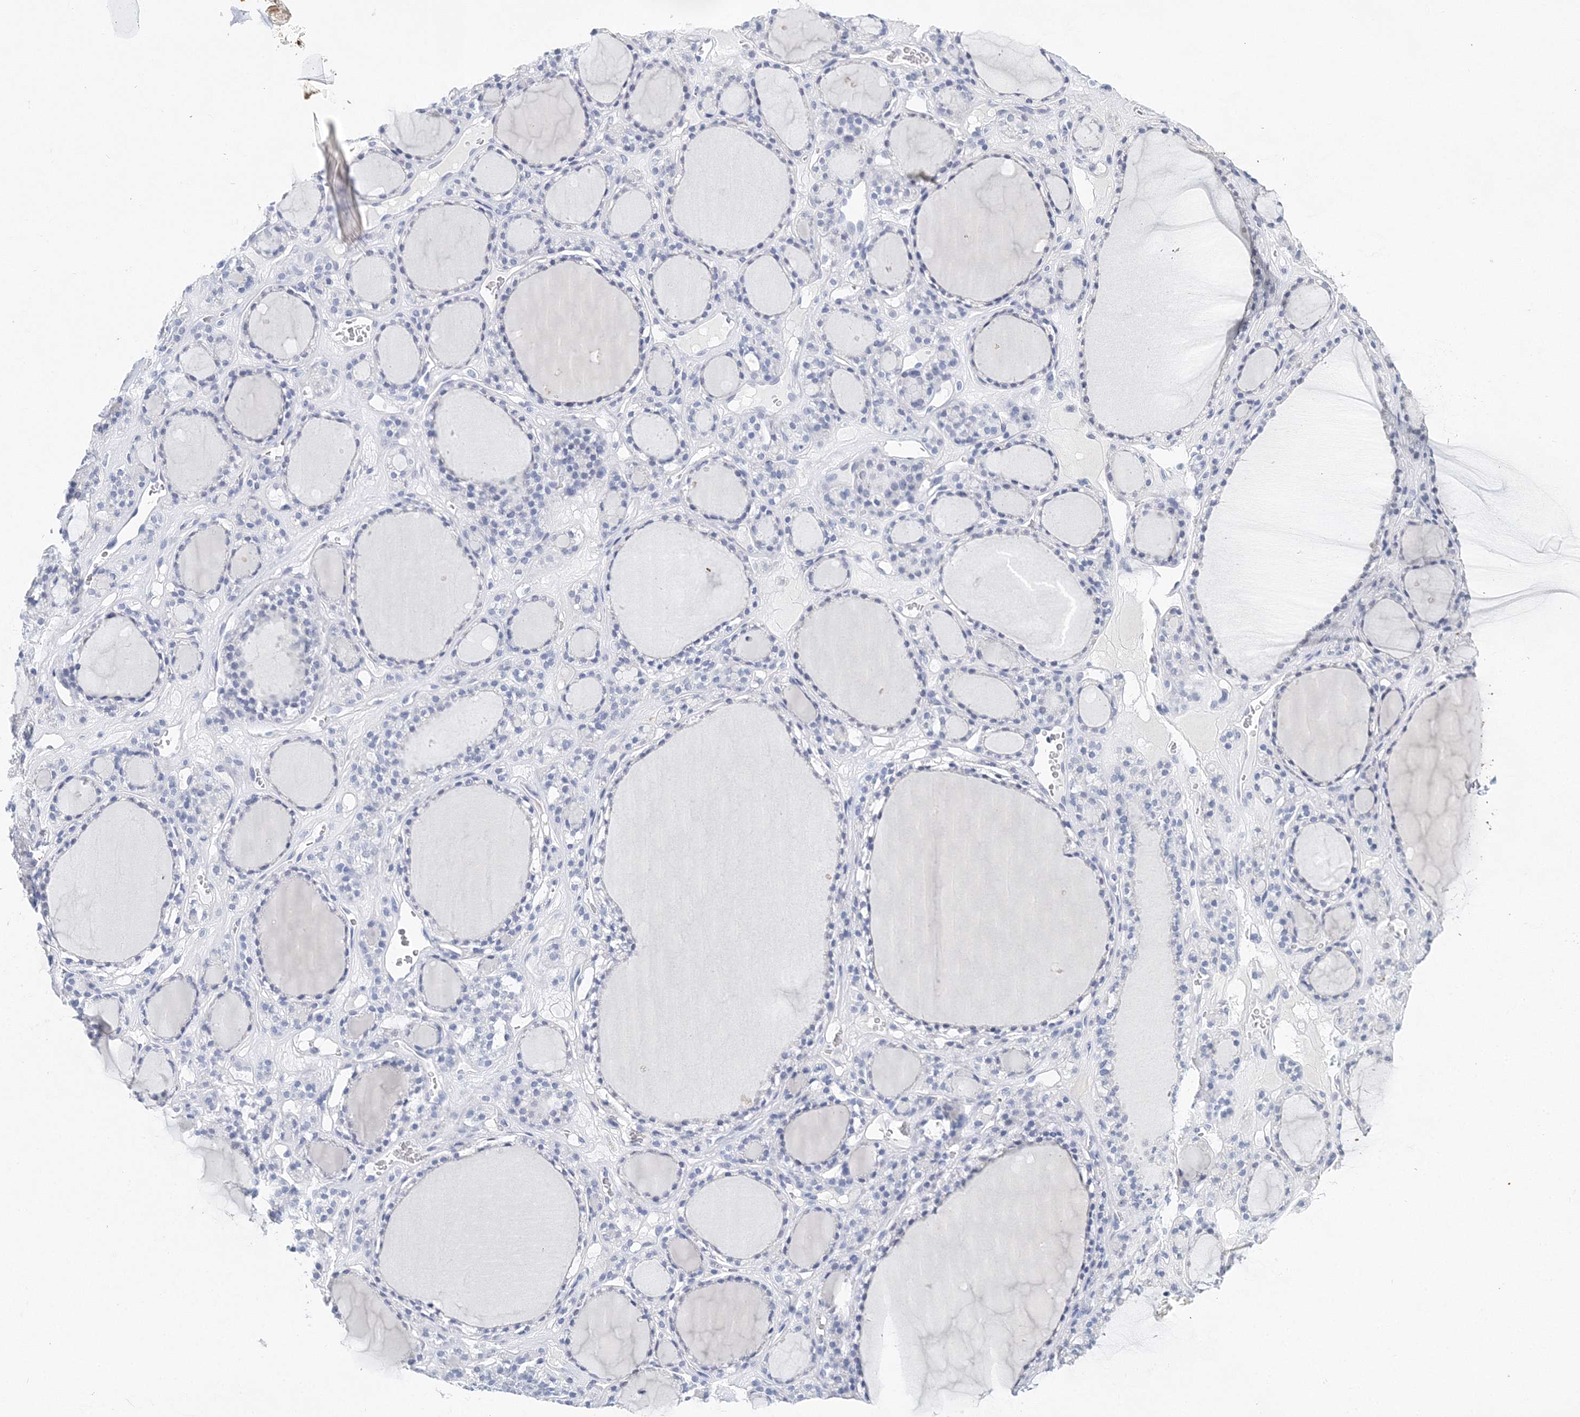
{"staining": {"intensity": "negative", "quantity": "none", "location": "none"}, "tissue": "thyroid gland", "cell_type": "Glandular cells", "image_type": "normal", "snomed": [{"axis": "morphology", "description": "Normal tissue, NOS"}, {"axis": "topography", "description": "Thyroid gland"}], "caption": "Histopathology image shows no protein positivity in glandular cells of unremarkable thyroid gland. (Immunohistochemistry, brightfield microscopy, high magnification).", "gene": "MYOZ2", "patient": {"sex": "female", "age": 28}}